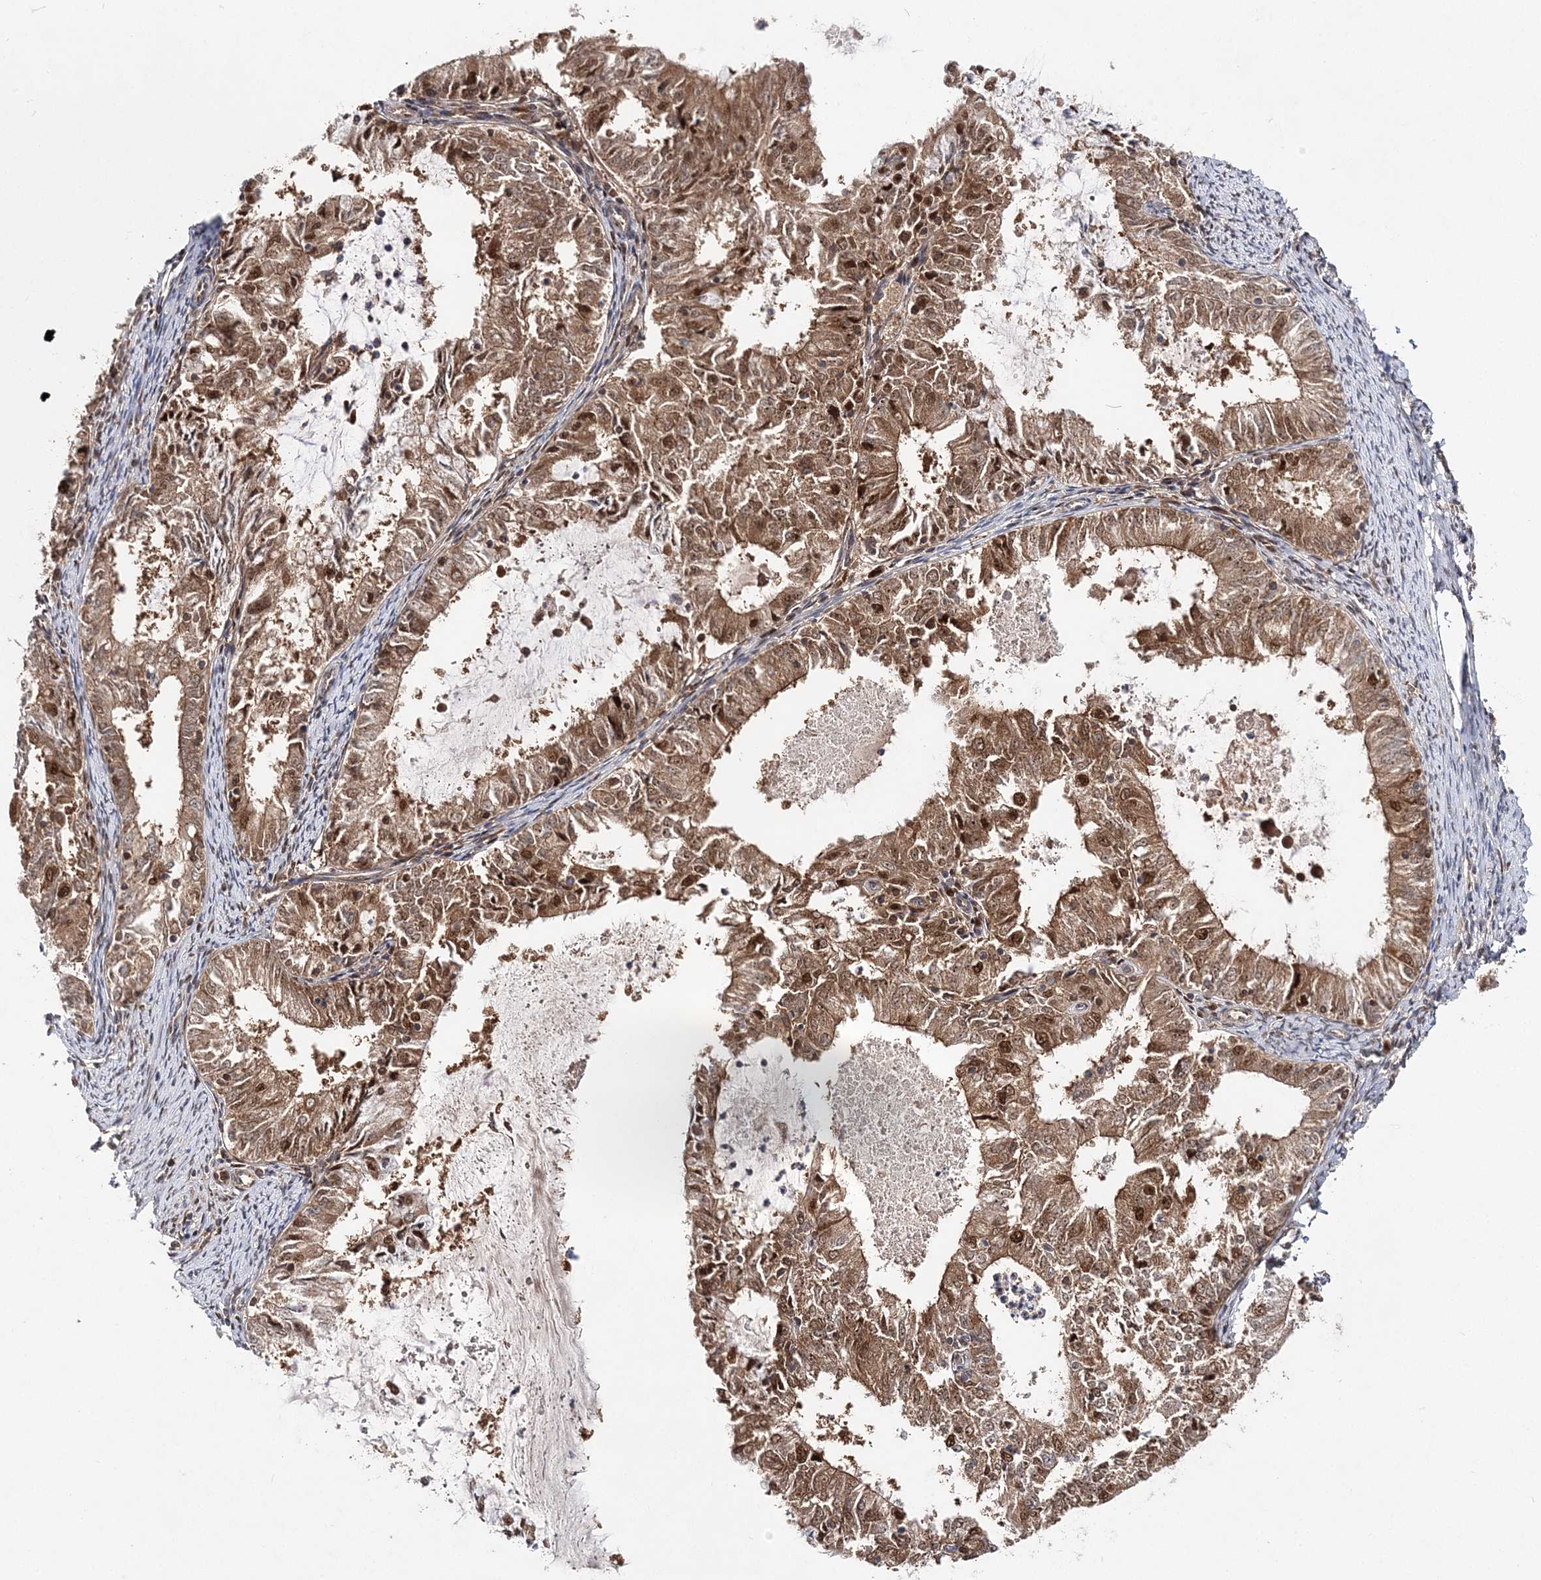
{"staining": {"intensity": "moderate", "quantity": ">75%", "location": "cytoplasmic/membranous,nuclear"}, "tissue": "endometrial cancer", "cell_type": "Tumor cells", "image_type": "cancer", "snomed": [{"axis": "morphology", "description": "Adenocarcinoma, NOS"}, {"axis": "topography", "description": "Endometrium"}], "caption": "Adenocarcinoma (endometrial) stained with a brown dye shows moderate cytoplasmic/membranous and nuclear positive positivity in about >75% of tumor cells.", "gene": "NIF3L1", "patient": {"sex": "female", "age": 57}}